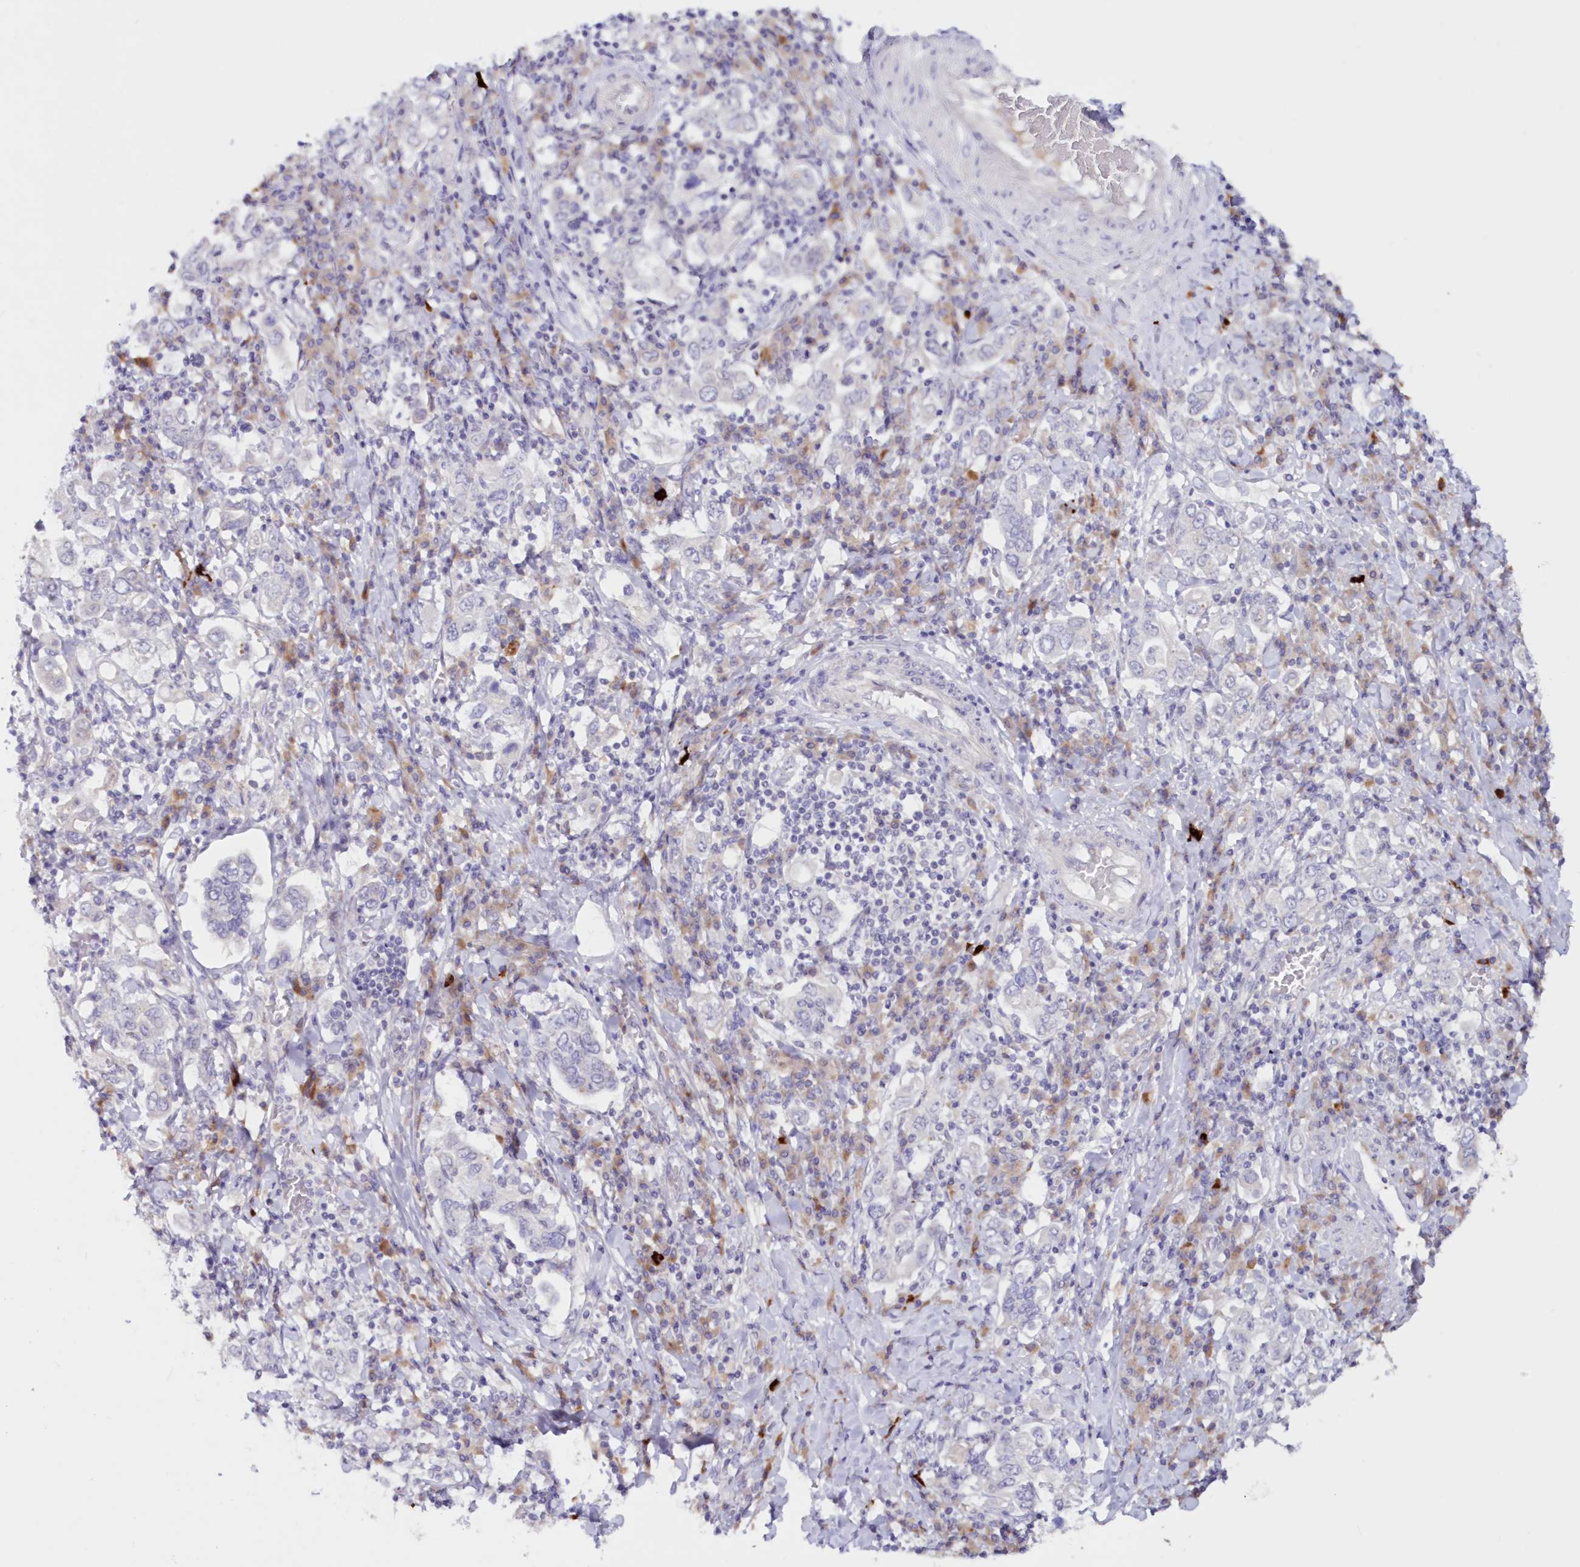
{"staining": {"intensity": "negative", "quantity": "none", "location": "none"}, "tissue": "stomach cancer", "cell_type": "Tumor cells", "image_type": "cancer", "snomed": [{"axis": "morphology", "description": "Adenocarcinoma, NOS"}, {"axis": "topography", "description": "Stomach, upper"}], "caption": "Immunohistochemistry histopathology image of human stomach adenocarcinoma stained for a protein (brown), which reveals no expression in tumor cells.", "gene": "SNED1", "patient": {"sex": "male", "age": 62}}